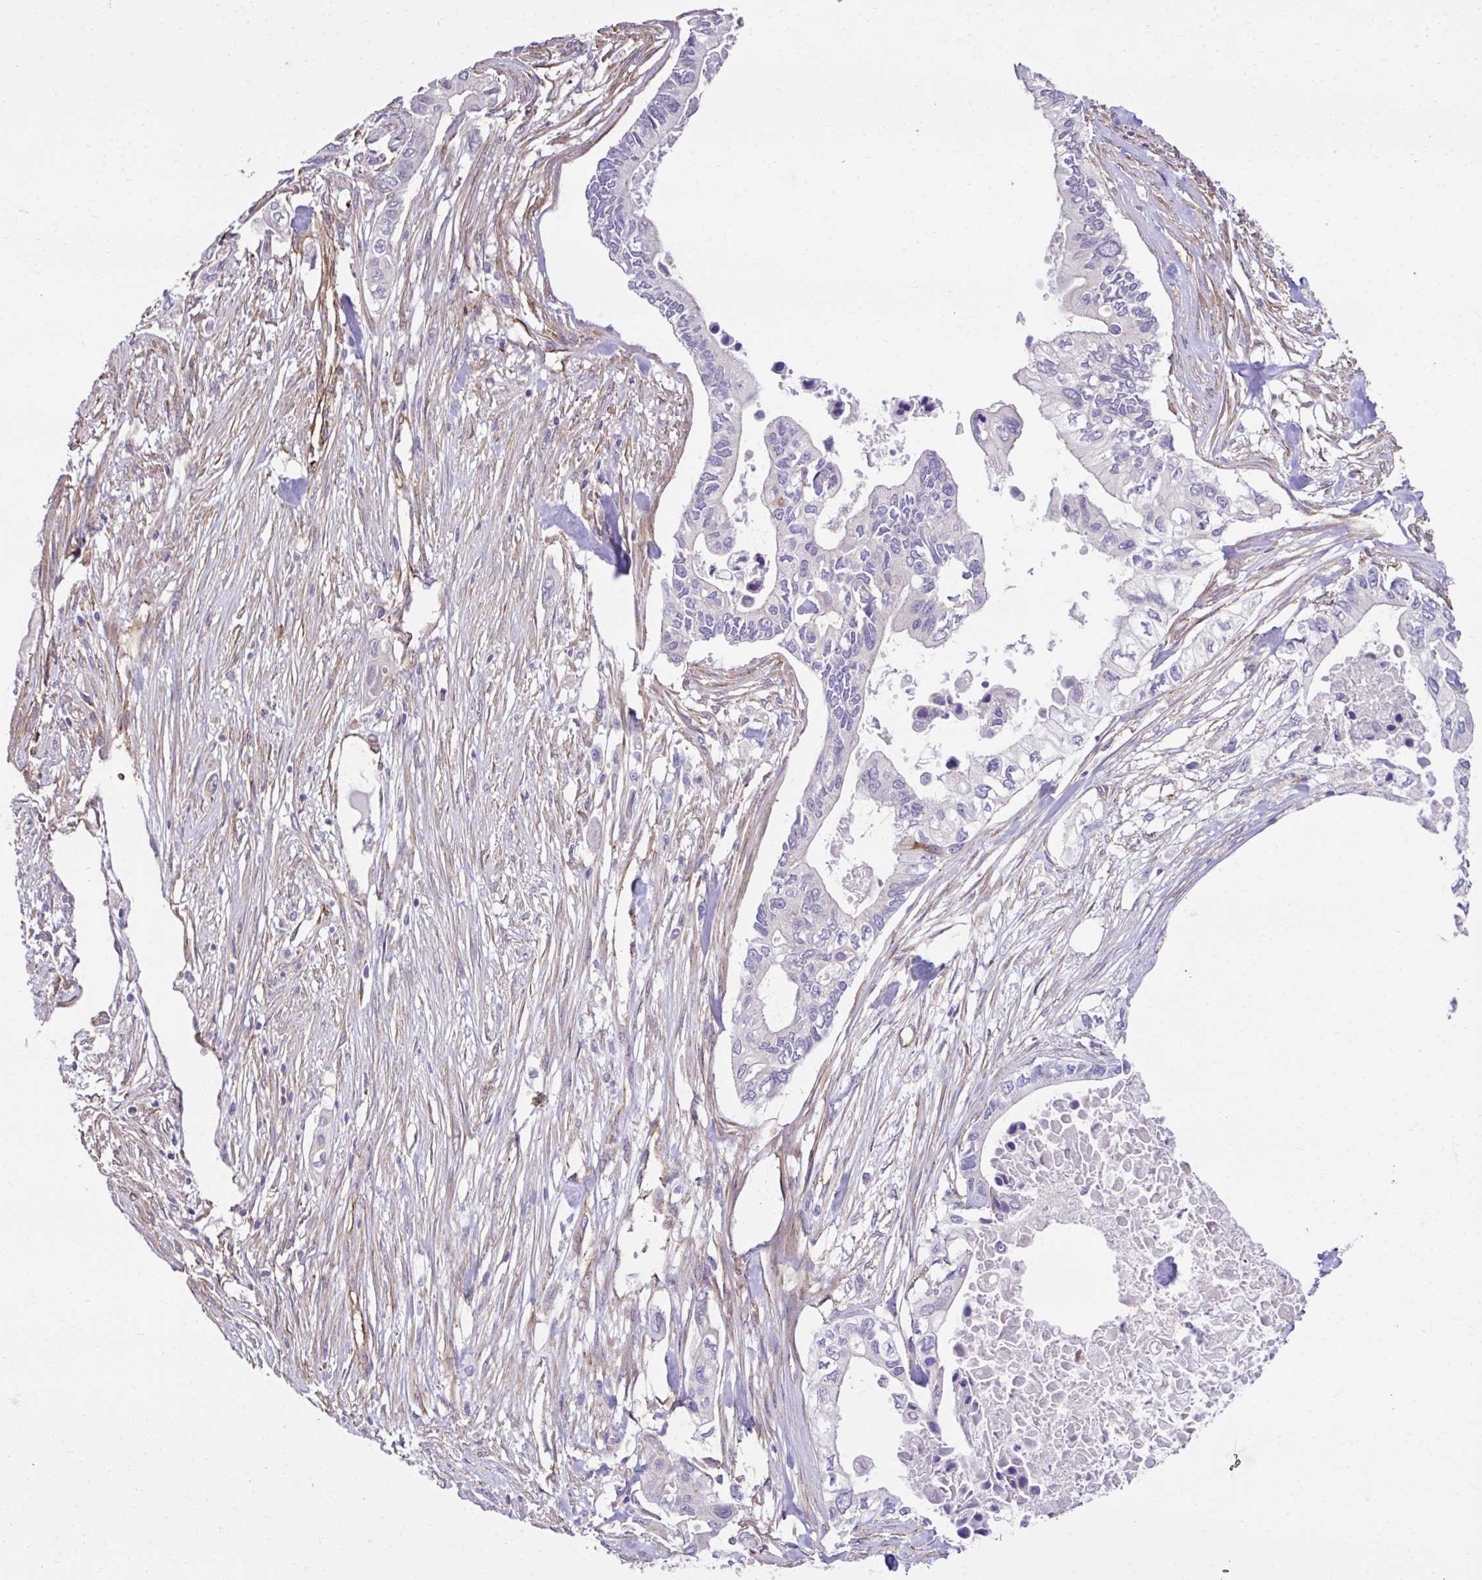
{"staining": {"intensity": "negative", "quantity": "none", "location": "none"}, "tissue": "pancreatic cancer", "cell_type": "Tumor cells", "image_type": "cancer", "snomed": [{"axis": "morphology", "description": "Adenocarcinoma, NOS"}, {"axis": "topography", "description": "Pancreas"}], "caption": "Tumor cells are negative for protein expression in human adenocarcinoma (pancreatic).", "gene": "TRIM52", "patient": {"sex": "female", "age": 63}}